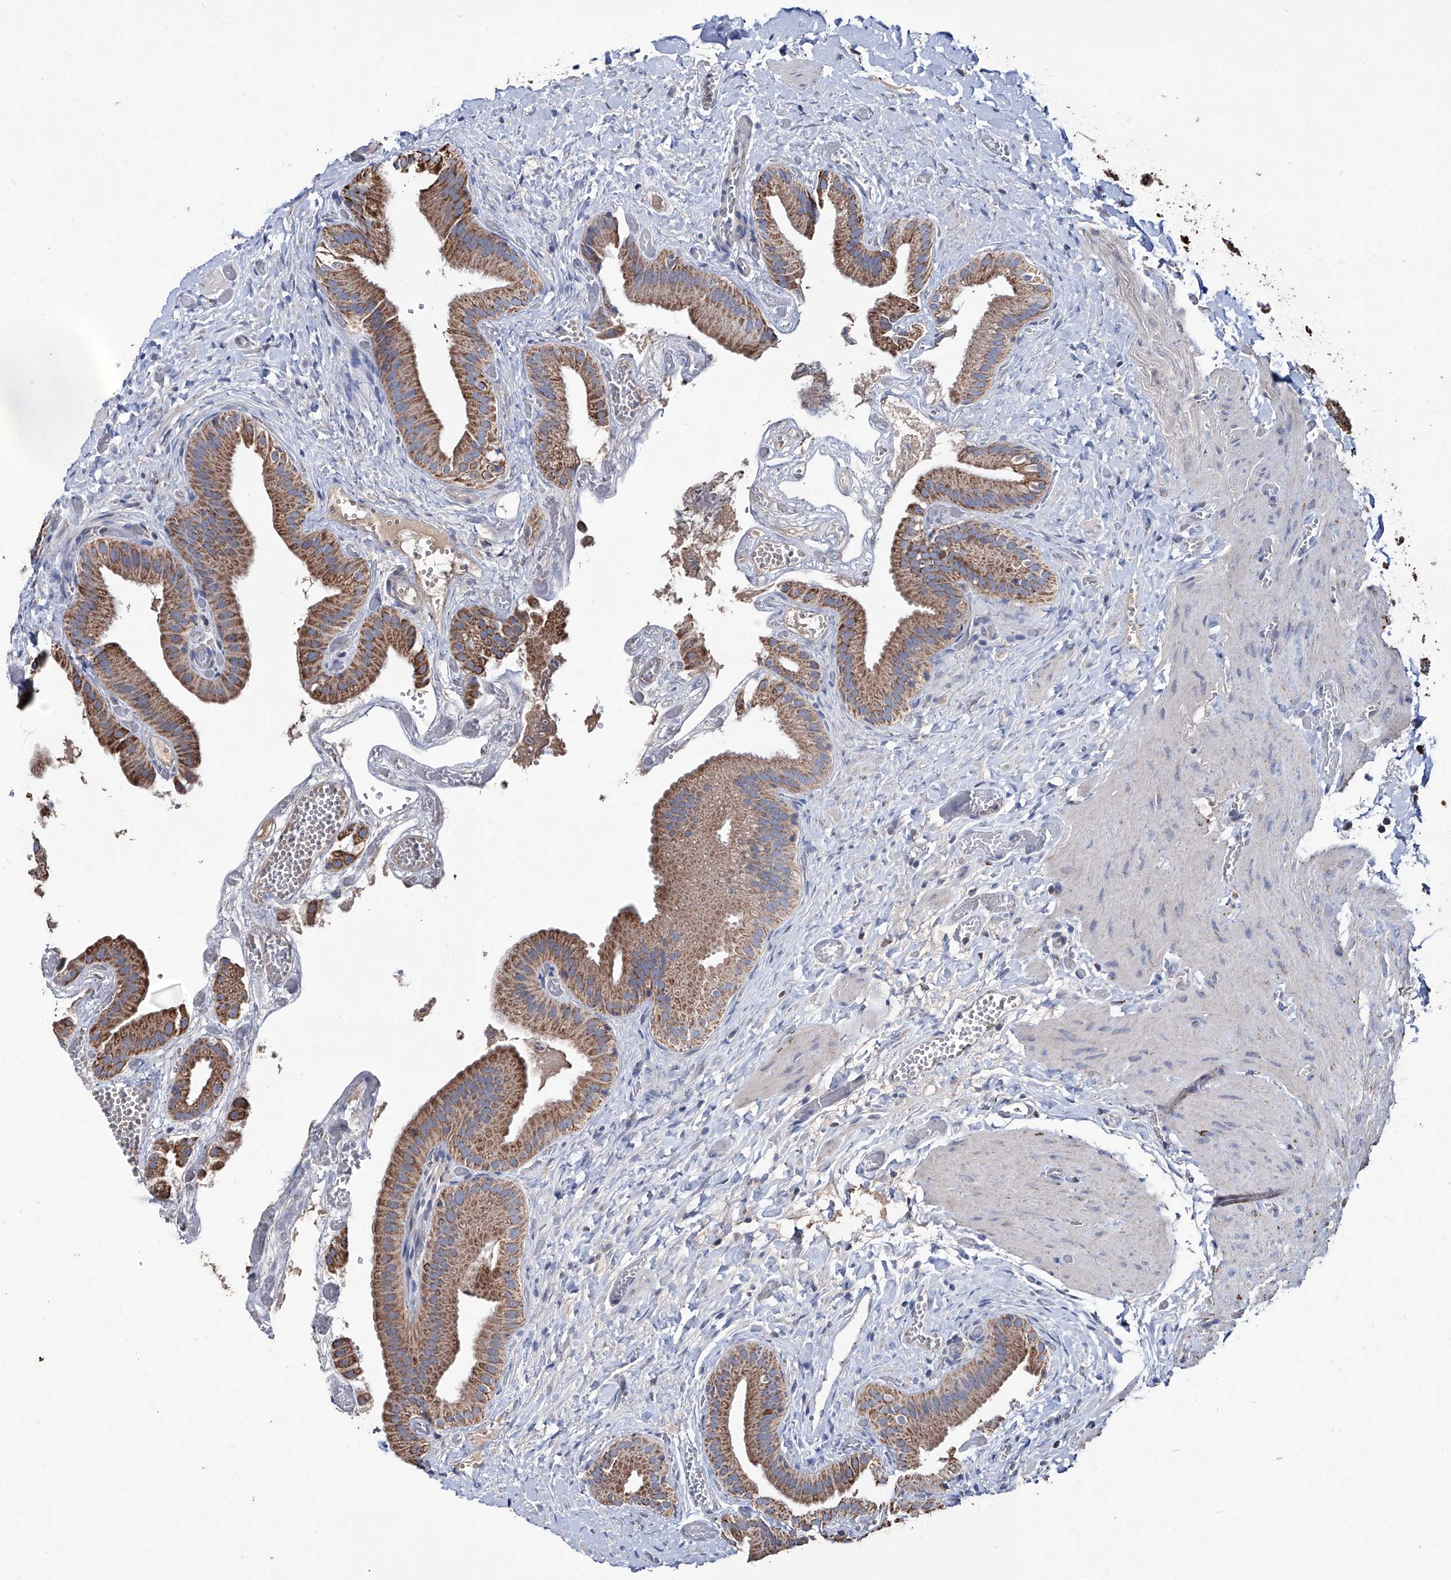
{"staining": {"intensity": "strong", "quantity": ">75%", "location": "cytoplasmic/membranous"}, "tissue": "gallbladder", "cell_type": "Glandular cells", "image_type": "normal", "snomed": [{"axis": "morphology", "description": "Normal tissue, NOS"}, {"axis": "topography", "description": "Gallbladder"}], "caption": "Glandular cells demonstrate strong cytoplasmic/membranous expression in approximately >75% of cells in unremarkable gallbladder. The staining was performed using DAB to visualize the protein expression in brown, while the nuclei were stained in blue with hematoxylin (Magnification: 20x).", "gene": "NHS", "patient": {"sex": "female", "age": 64}}